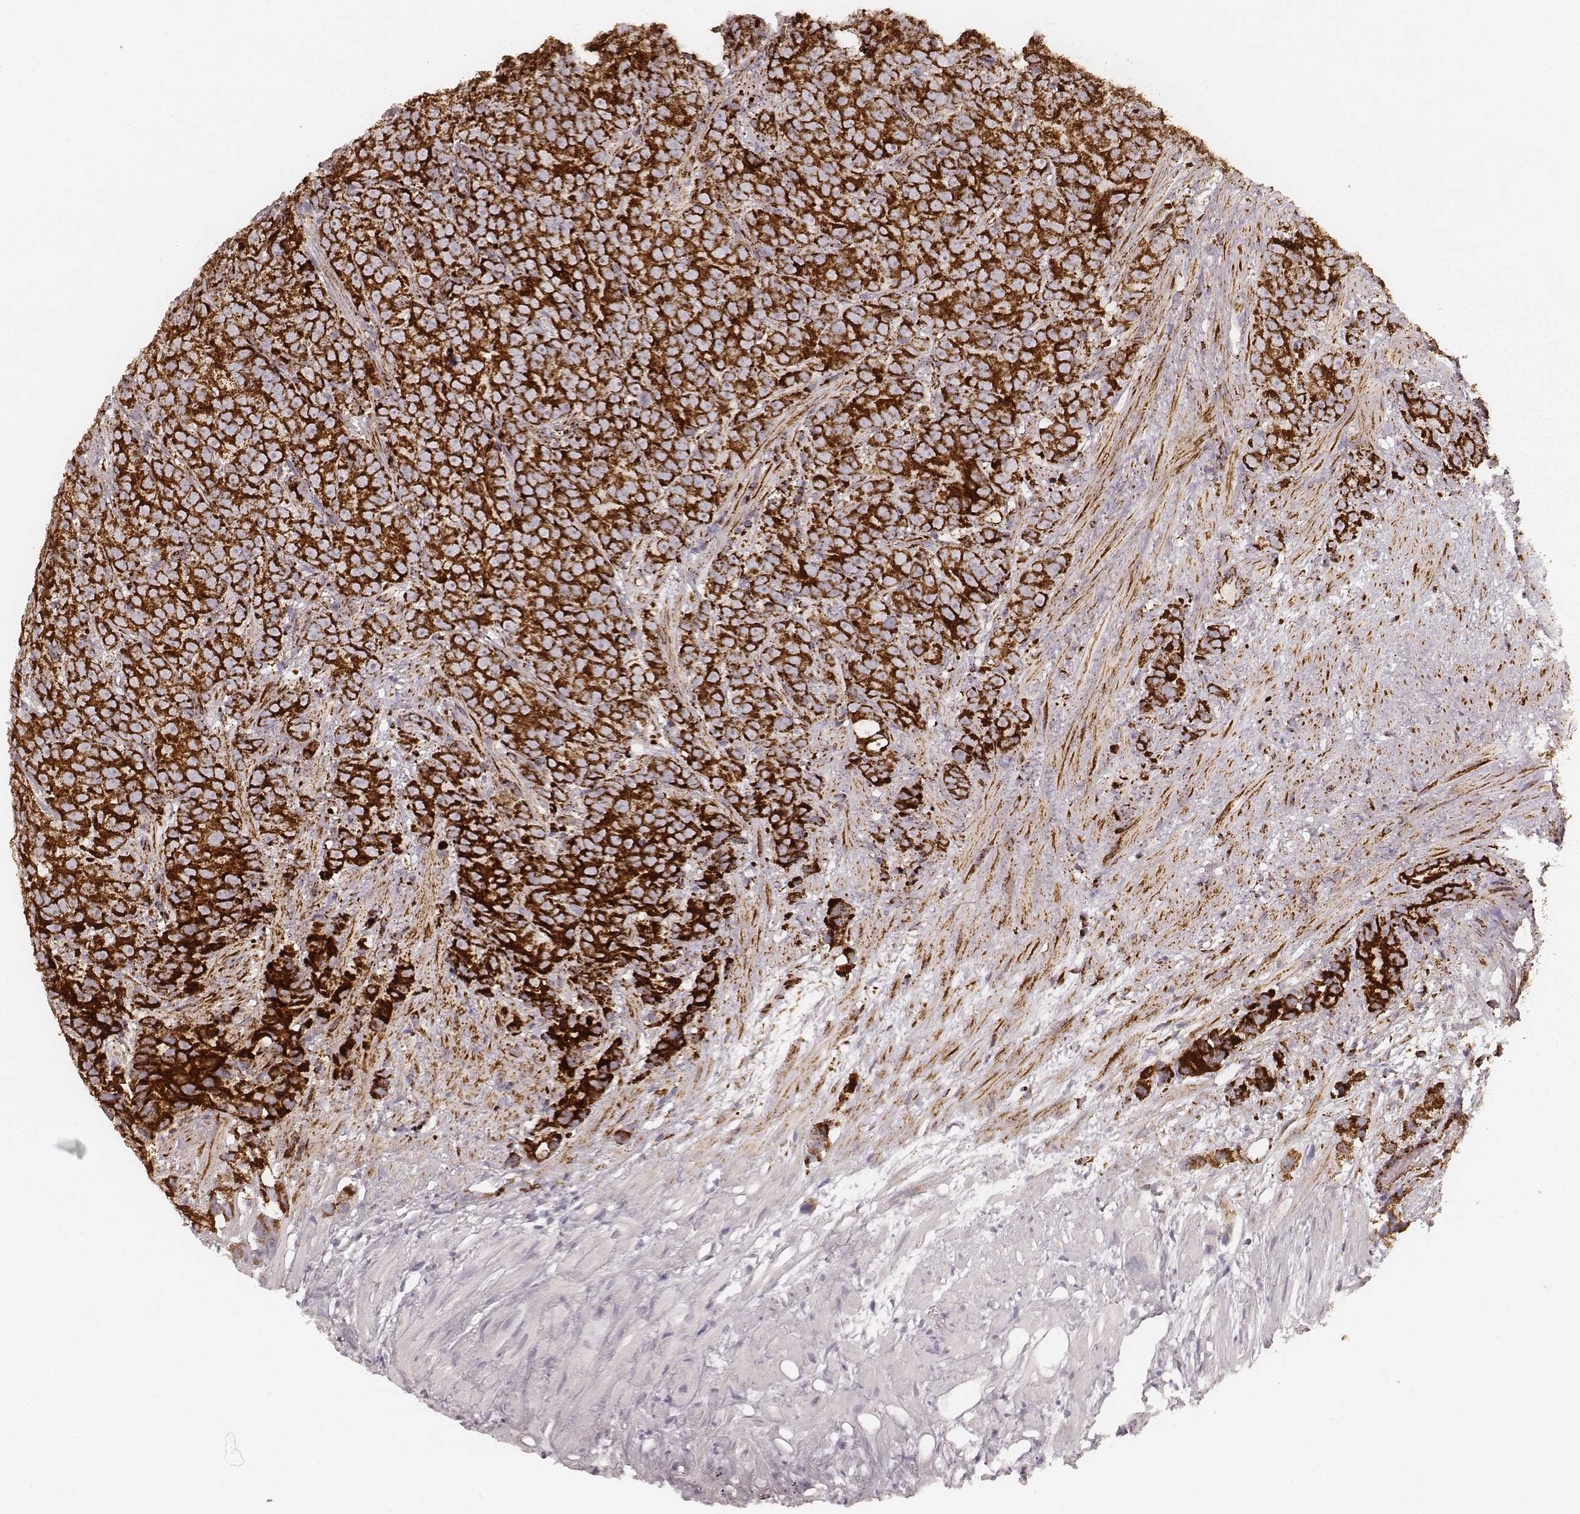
{"staining": {"intensity": "strong", "quantity": ">75%", "location": "cytoplasmic/membranous"}, "tissue": "prostate cancer", "cell_type": "Tumor cells", "image_type": "cancer", "snomed": [{"axis": "morphology", "description": "Adenocarcinoma, High grade"}, {"axis": "topography", "description": "Prostate"}], "caption": "The histopathology image displays immunohistochemical staining of prostate cancer (adenocarcinoma (high-grade)). There is strong cytoplasmic/membranous expression is appreciated in approximately >75% of tumor cells.", "gene": "CS", "patient": {"sex": "male", "age": 90}}